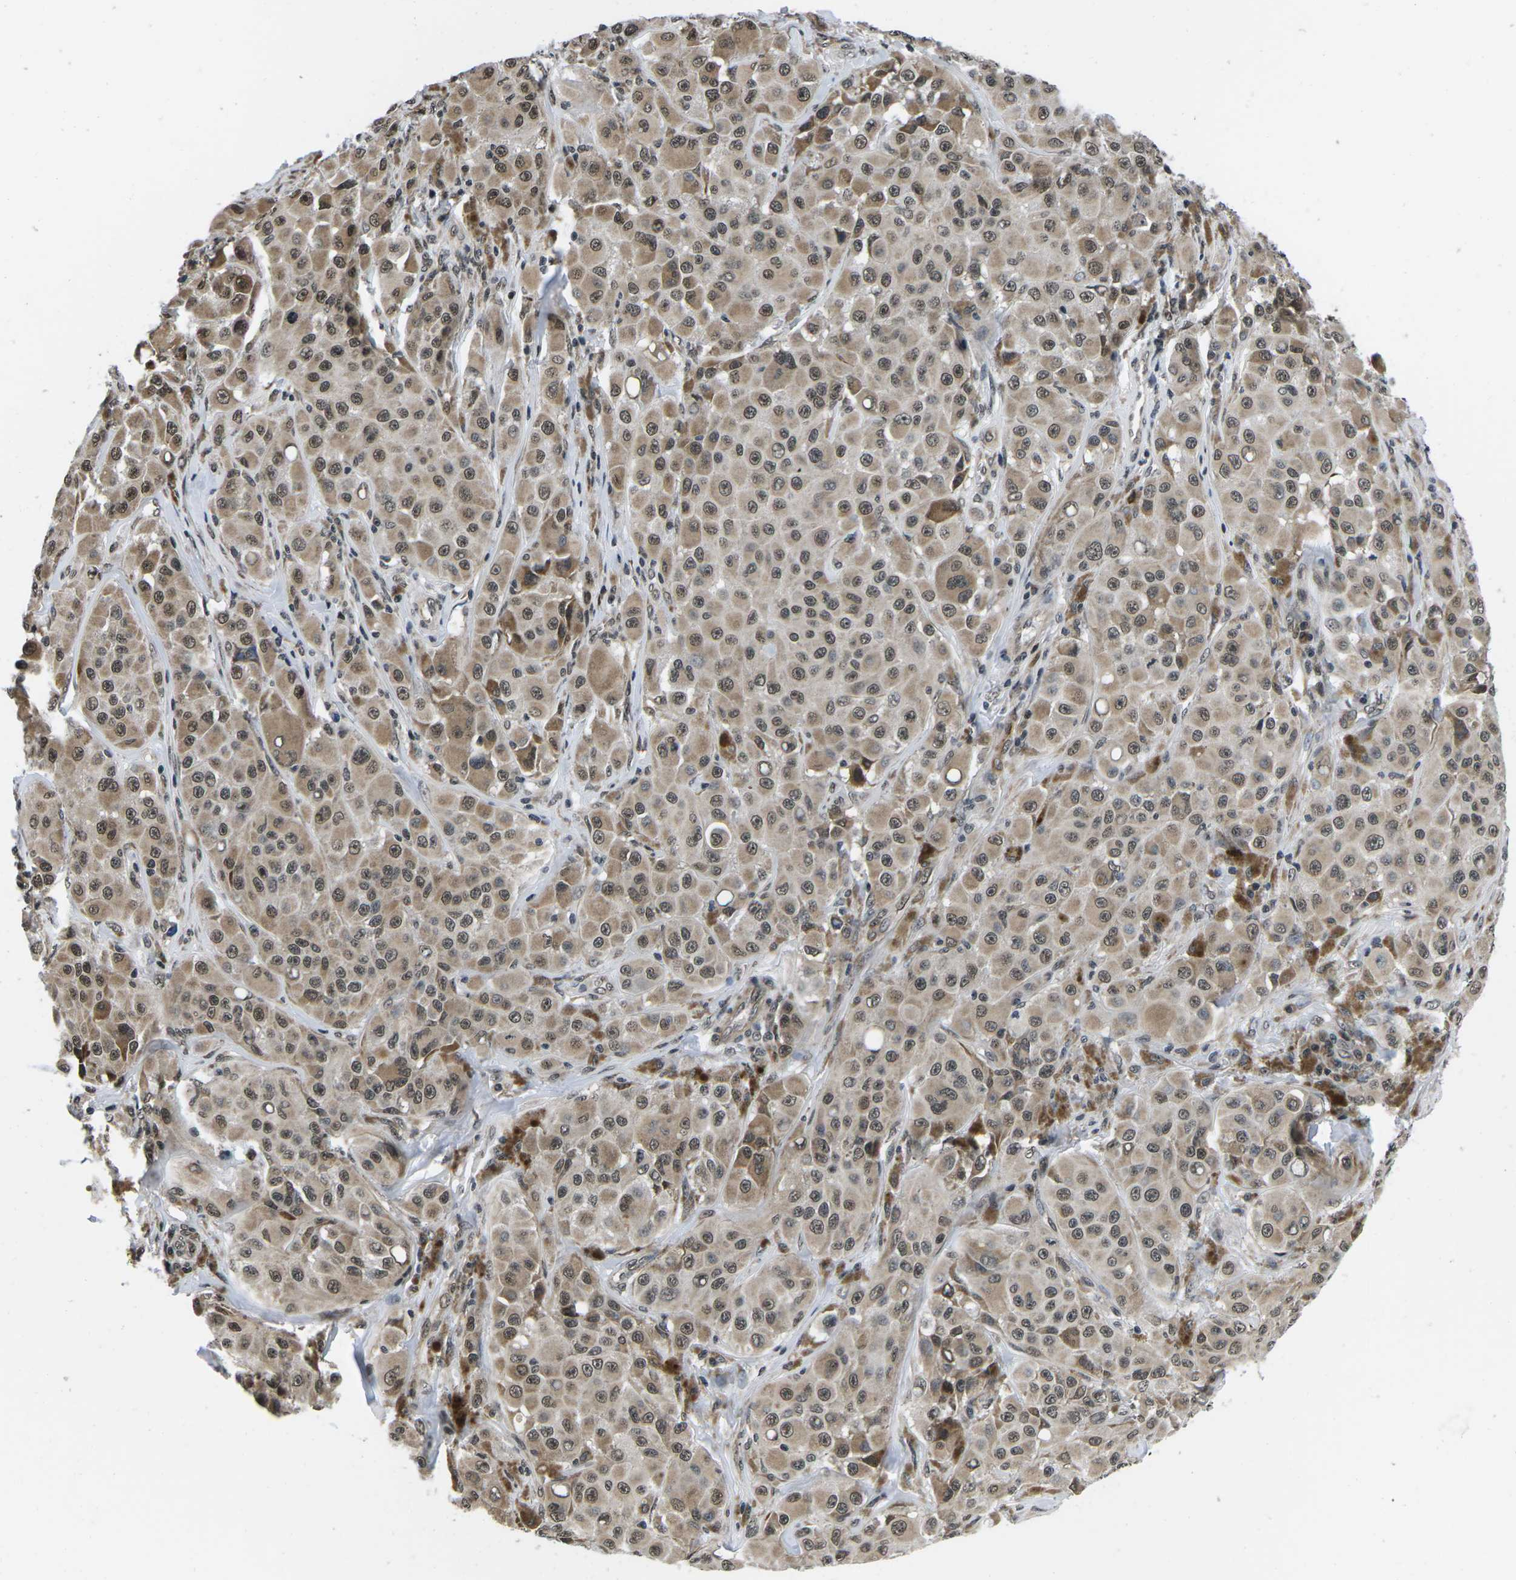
{"staining": {"intensity": "moderate", "quantity": ">75%", "location": "cytoplasmic/membranous,nuclear"}, "tissue": "melanoma", "cell_type": "Tumor cells", "image_type": "cancer", "snomed": [{"axis": "morphology", "description": "Malignant melanoma, NOS"}, {"axis": "topography", "description": "Skin"}], "caption": "There is medium levels of moderate cytoplasmic/membranous and nuclear expression in tumor cells of melanoma, as demonstrated by immunohistochemical staining (brown color).", "gene": "CCNE1", "patient": {"sex": "male", "age": 84}}